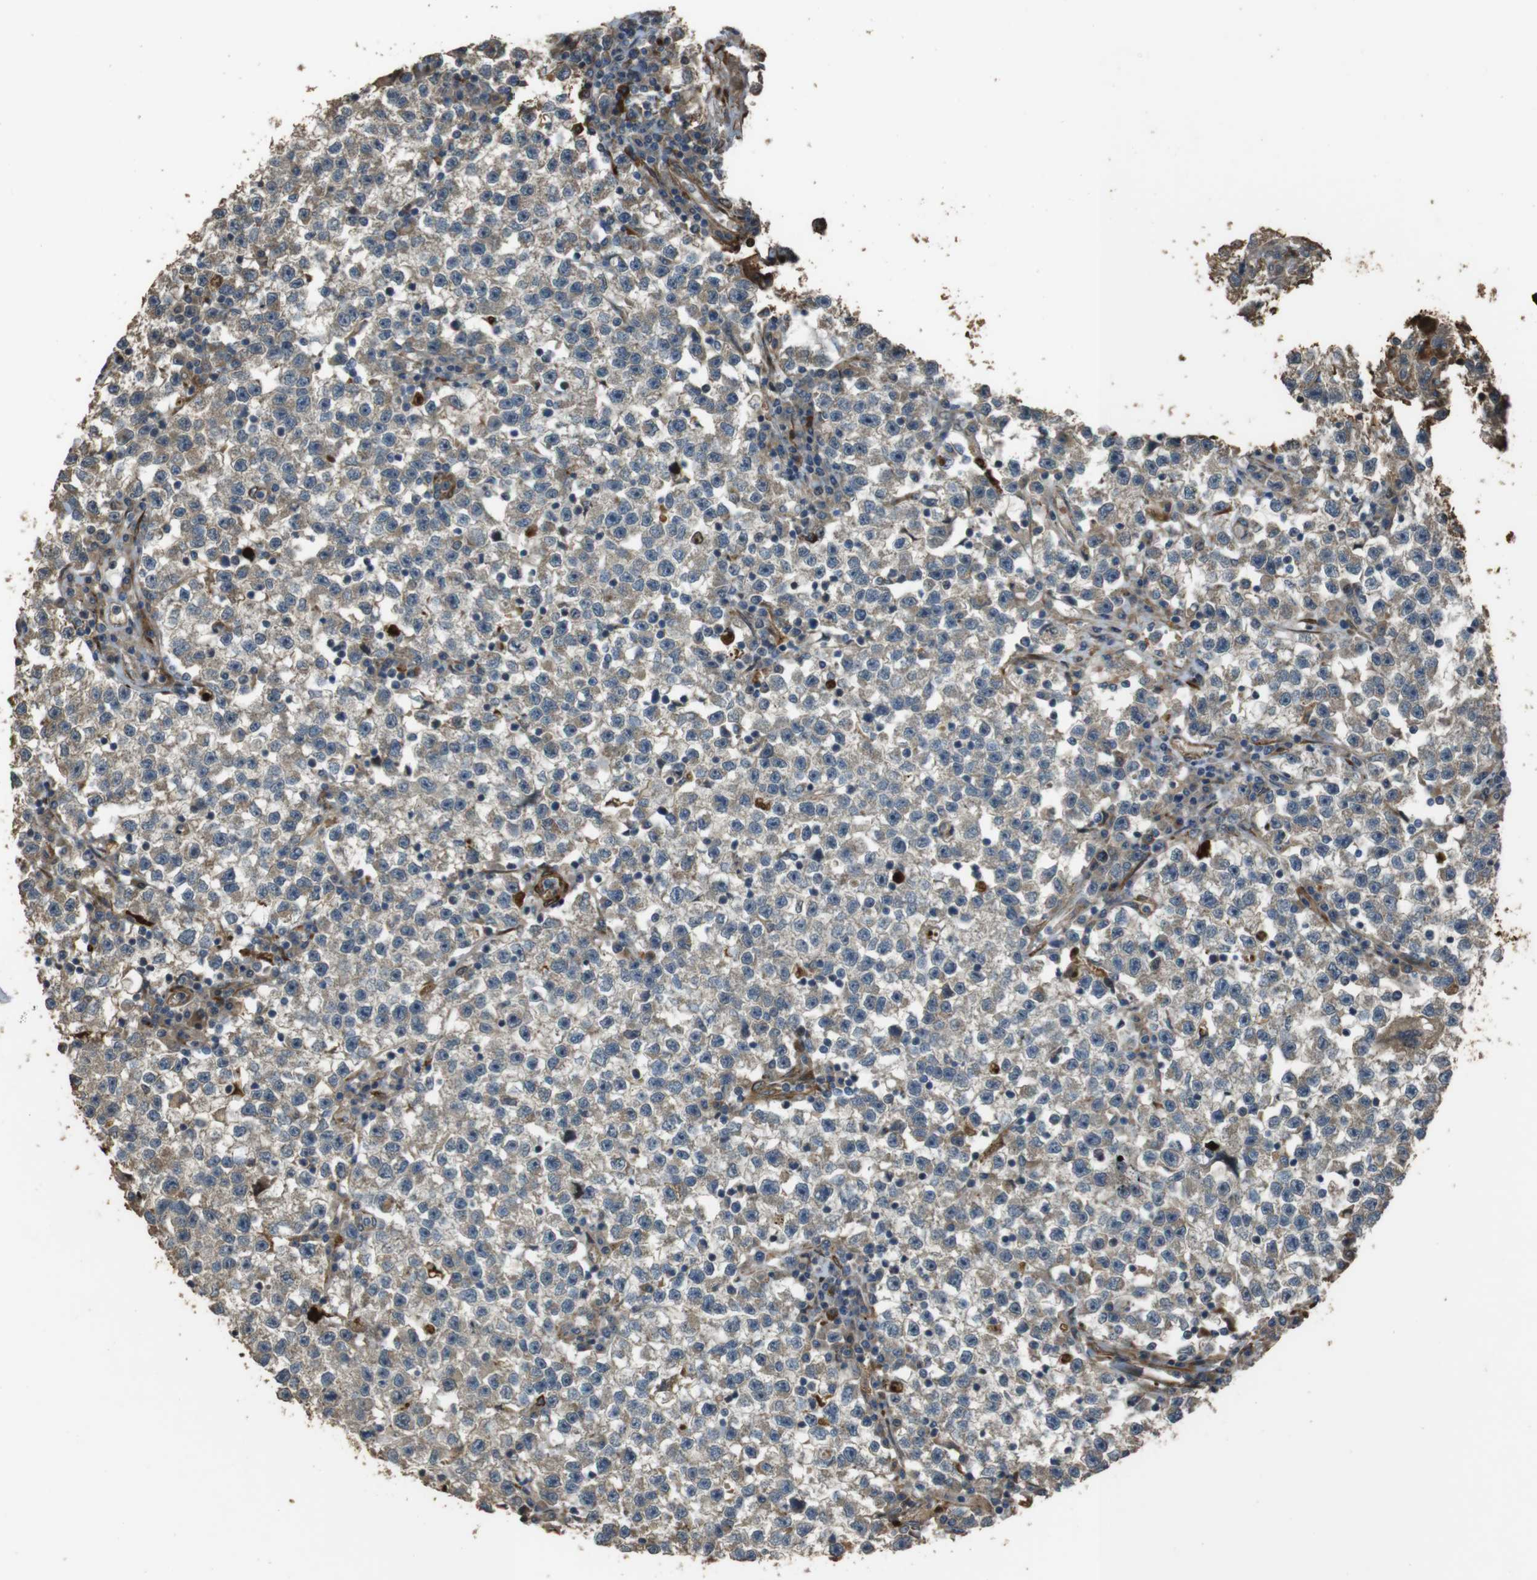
{"staining": {"intensity": "weak", "quantity": "25%-75%", "location": "cytoplasmic/membranous"}, "tissue": "testis cancer", "cell_type": "Tumor cells", "image_type": "cancer", "snomed": [{"axis": "morphology", "description": "Seminoma, NOS"}, {"axis": "topography", "description": "Testis"}], "caption": "Testis seminoma was stained to show a protein in brown. There is low levels of weak cytoplasmic/membranous positivity in about 25%-75% of tumor cells. (Stains: DAB in brown, nuclei in blue, Microscopy: brightfield microscopy at high magnification).", "gene": "MSRB3", "patient": {"sex": "male", "age": 22}}